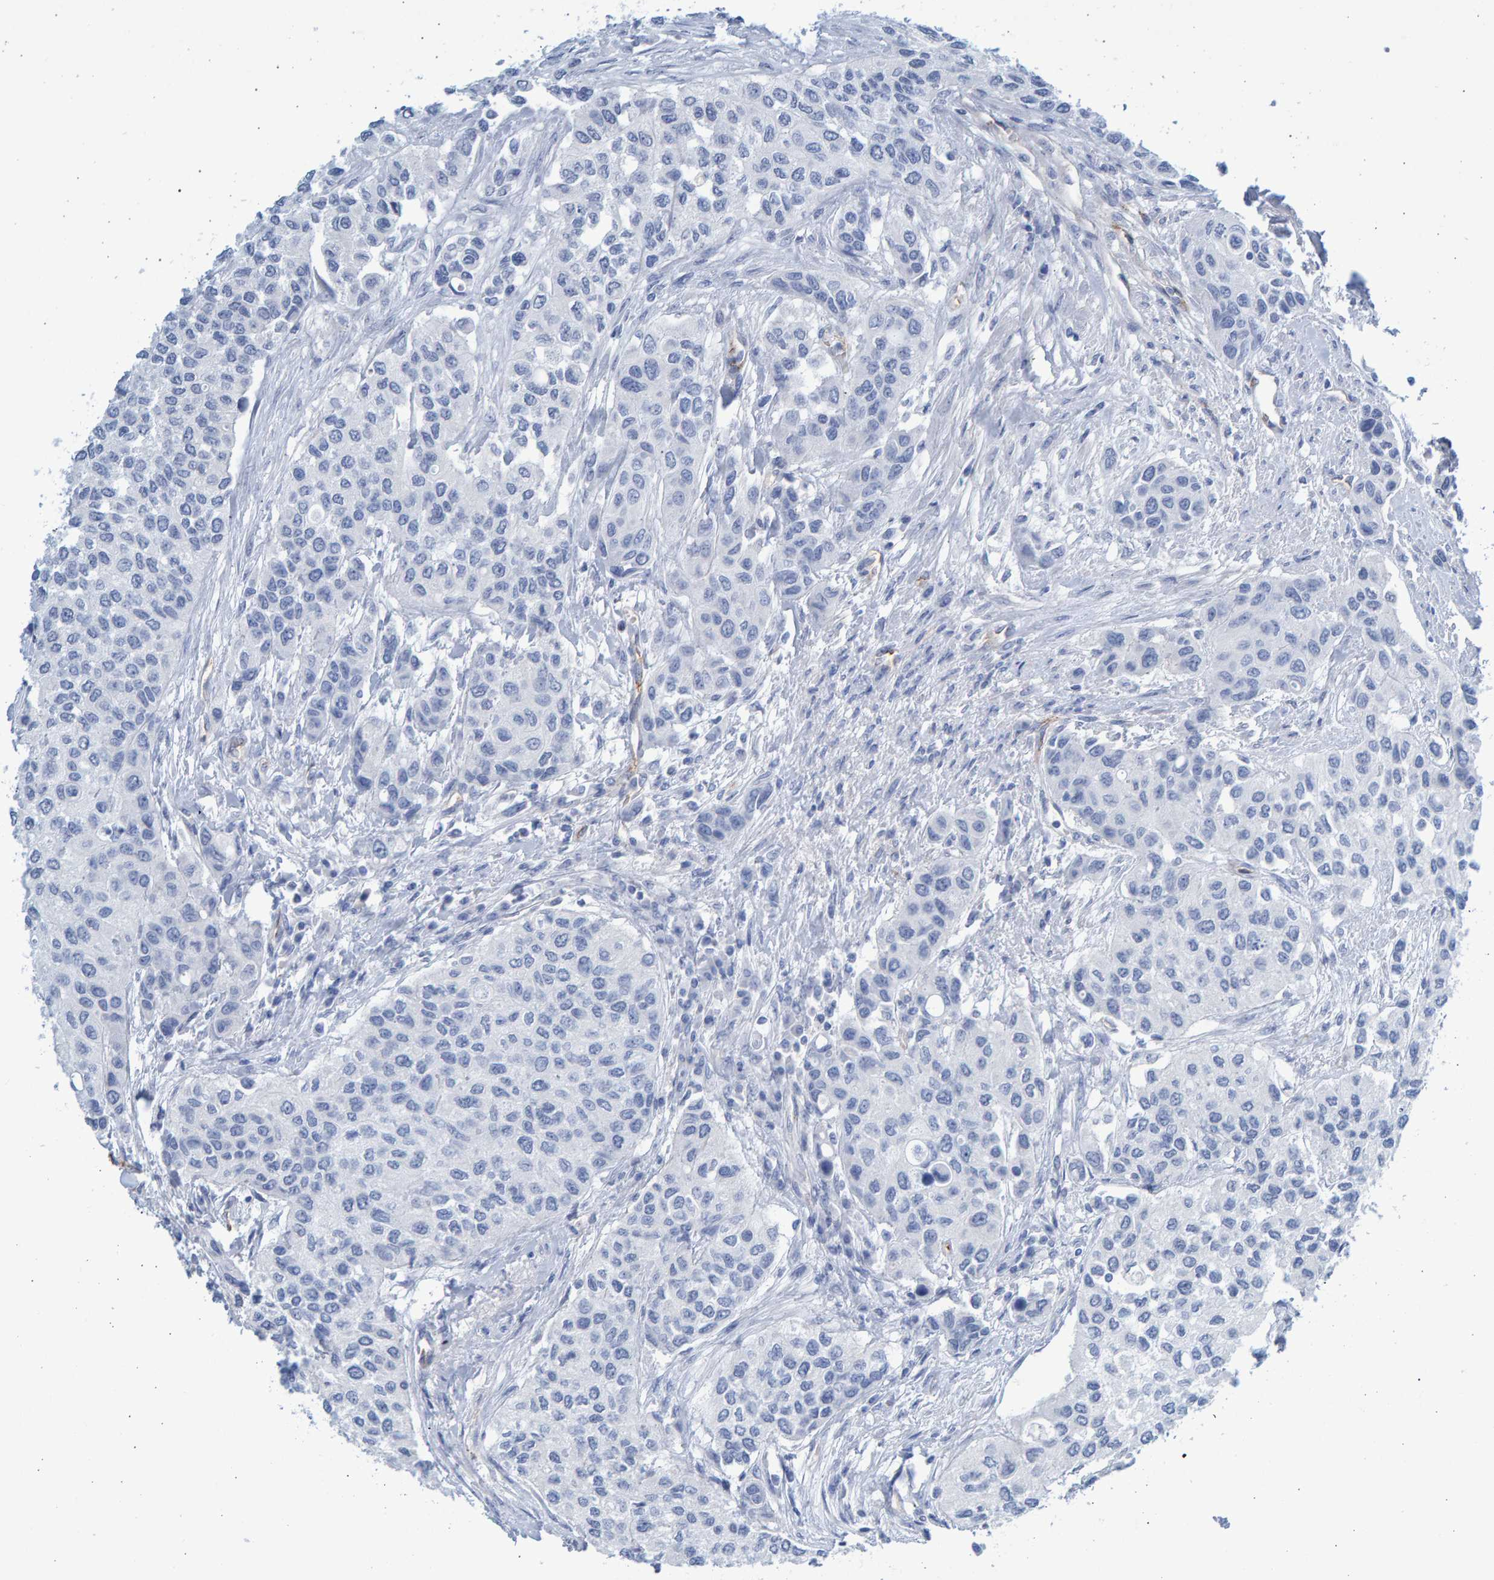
{"staining": {"intensity": "negative", "quantity": "none", "location": "none"}, "tissue": "urothelial cancer", "cell_type": "Tumor cells", "image_type": "cancer", "snomed": [{"axis": "morphology", "description": "Urothelial carcinoma, High grade"}, {"axis": "topography", "description": "Urinary bladder"}], "caption": "Immunohistochemistry (IHC) image of neoplastic tissue: urothelial carcinoma (high-grade) stained with DAB (3,3'-diaminobenzidine) demonstrates no significant protein staining in tumor cells.", "gene": "SLC34A3", "patient": {"sex": "female", "age": 56}}